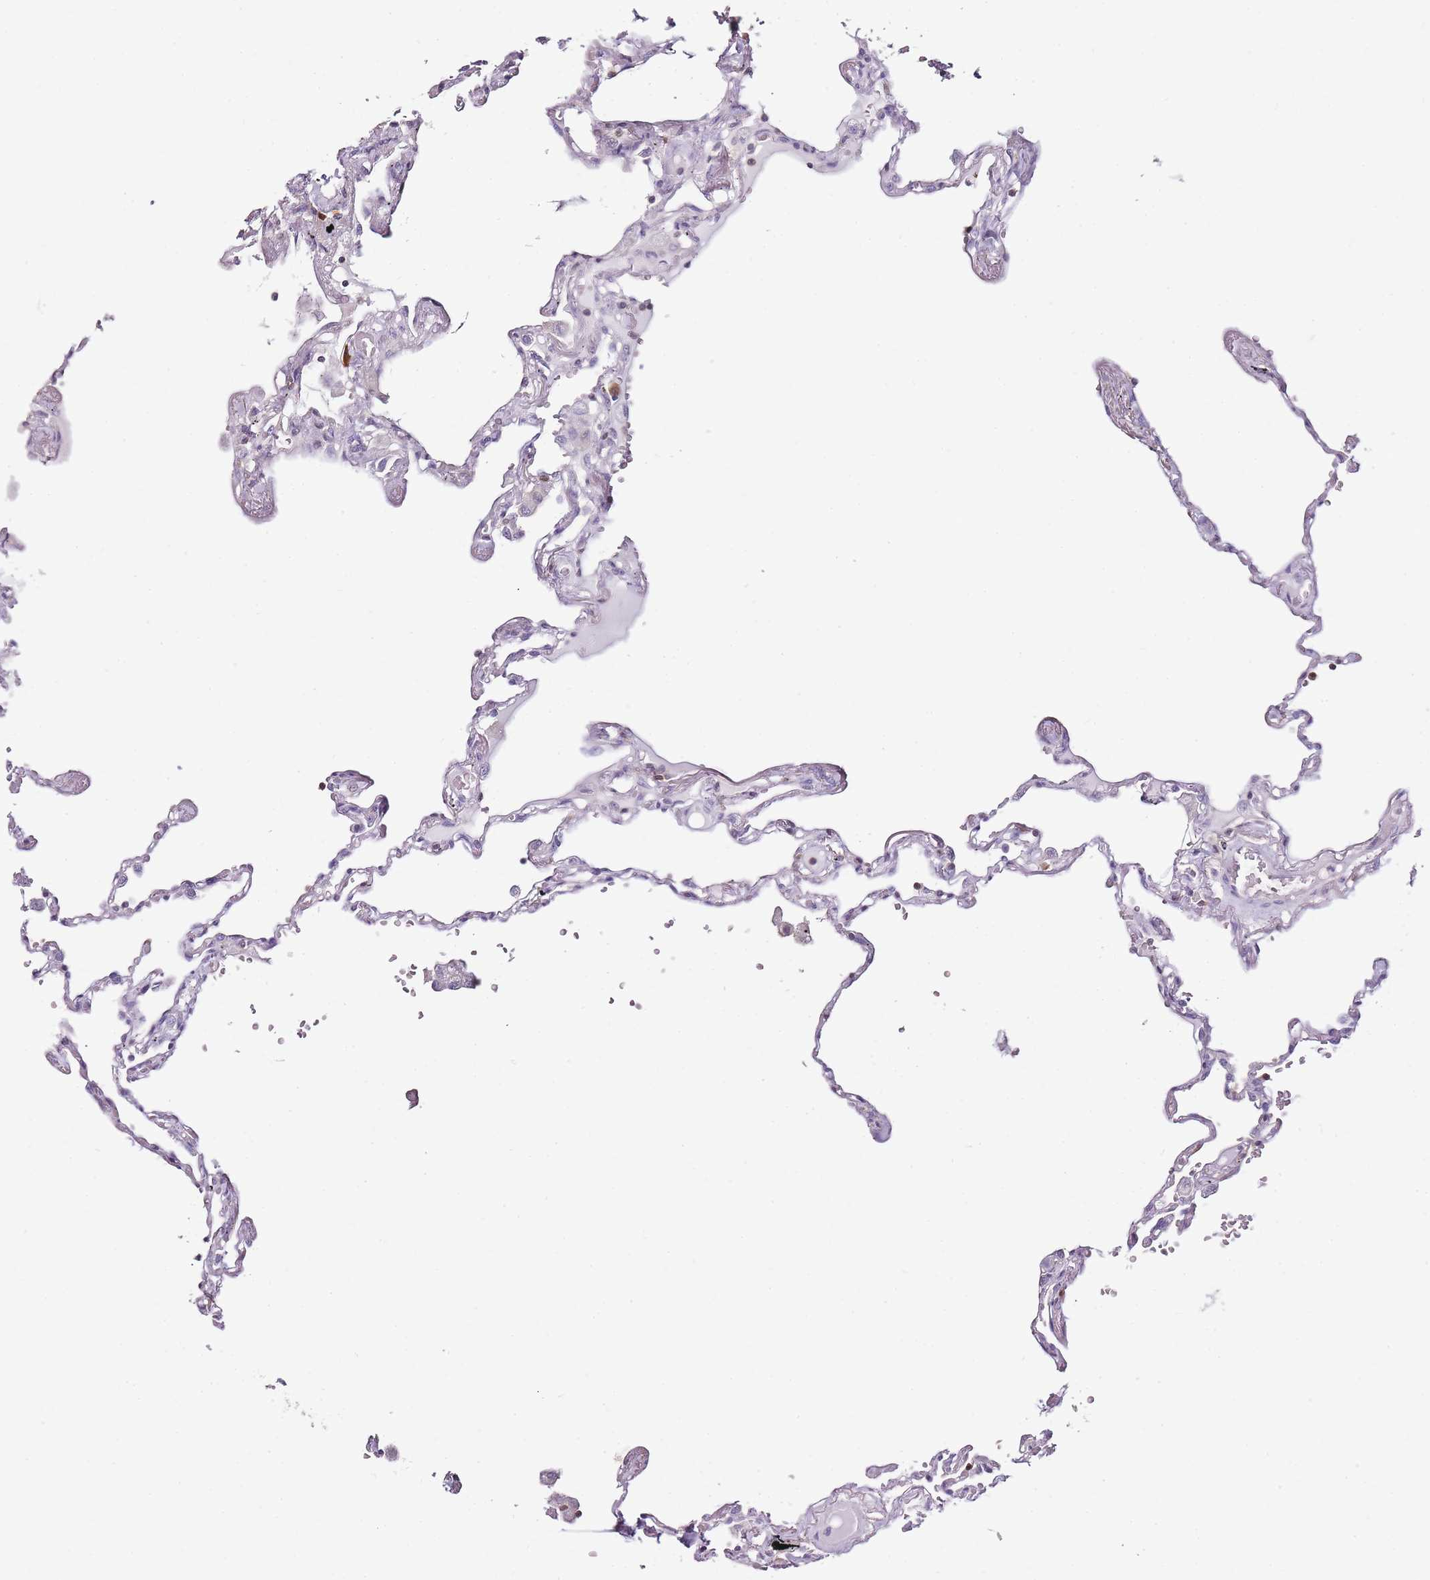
{"staining": {"intensity": "negative", "quantity": "none", "location": "none"}, "tissue": "lung", "cell_type": "Alveolar cells", "image_type": "normal", "snomed": [{"axis": "morphology", "description": "Normal tissue, NOS"}, {"axis": "topography", "description": "Lung"}], "caption": "DAB (3,3'-diaminobenzidine) immunohistochemical staining of normal human lung exhibits no significant staining in alveolar cells. (DAB (3,3'-diaminobenzidine) immunohistochemistry (IHC) visualized using brightfield microscopy, high magnification).", "gene": "ZBP1", "patient": {"sex": "female", "age": 67}}